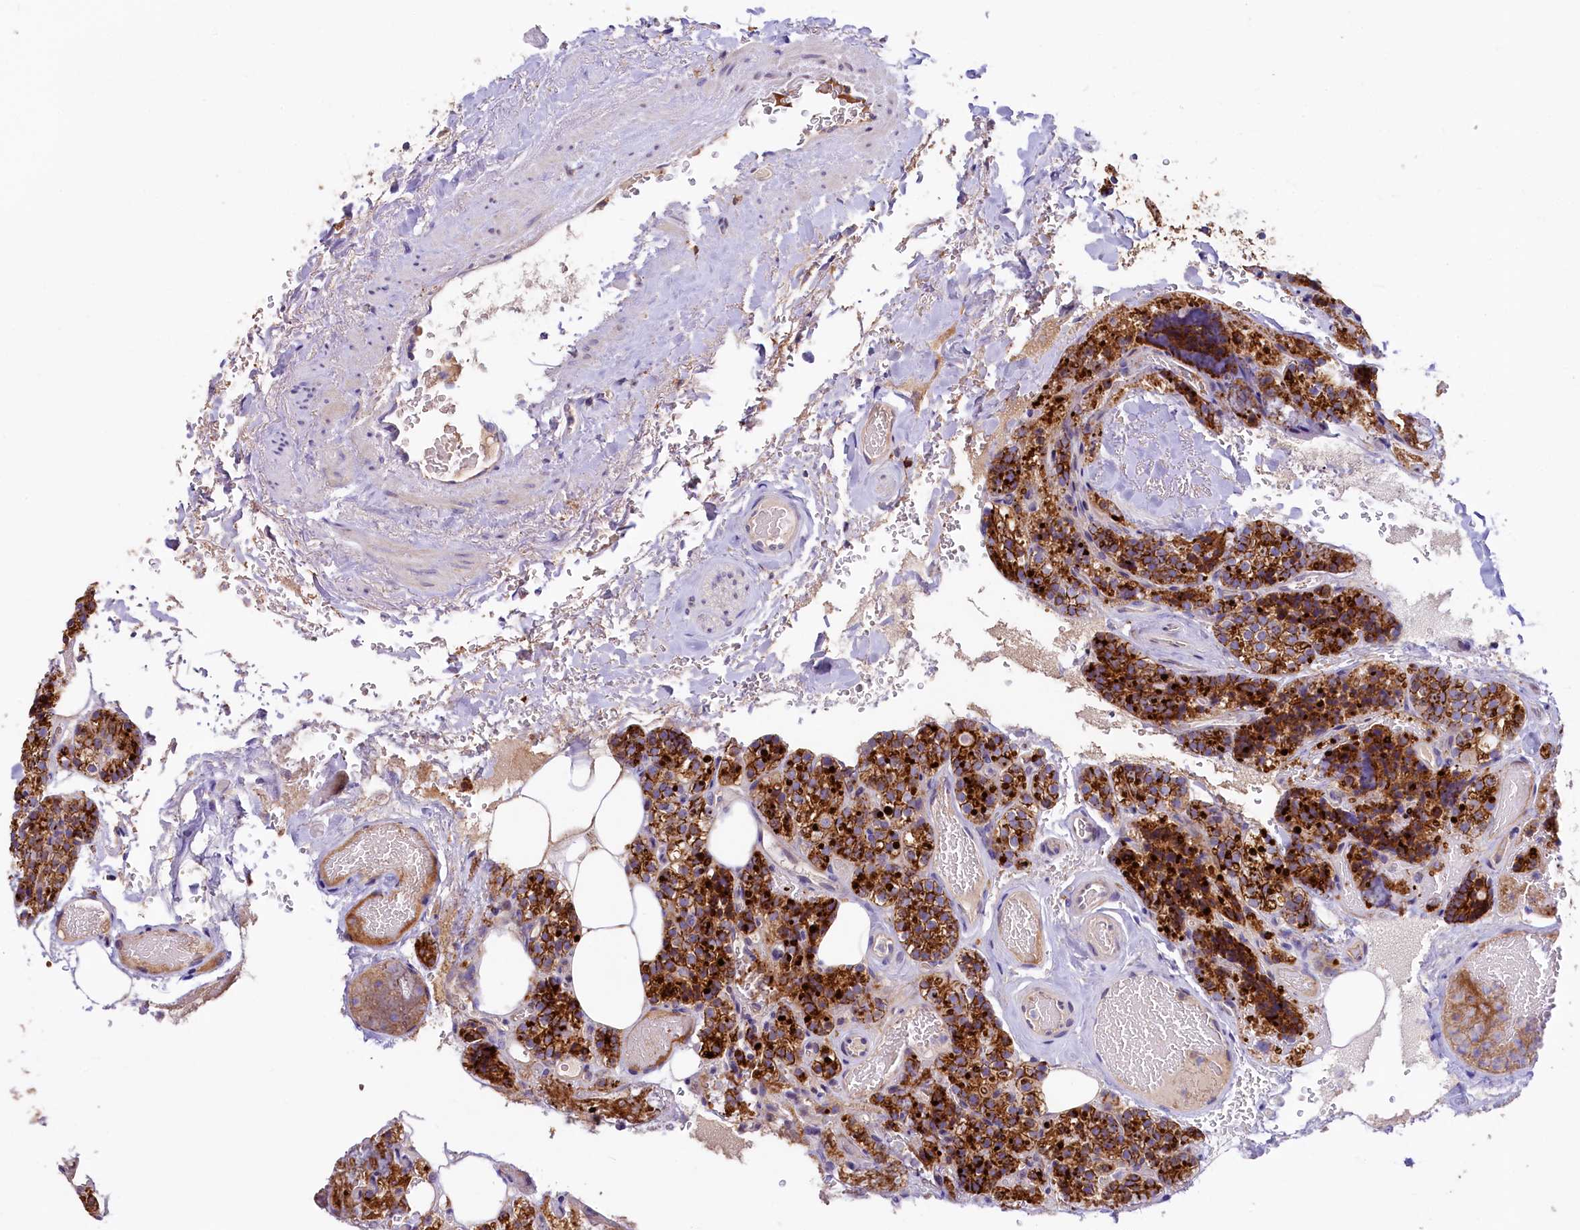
{"staining": {"intensity": "strong", "quantity": ">75%", "location": "cytoplasmic/membranous"}, "tissue": "parathyroid gland", "cell_type": "Glandular cells", "image_type": "normal", "snomed": [{"axis": "morphology", "description": "Normal tissue, NOS"}, {"axis": "topography", "description": "Parathyroid gland"}], "caption": "High-magnification brightfield microscopy of normal parathyroid gland stained with DAB (3,3'-diaminobenzidine) (brown) and counterstained with hematoxylin (blue). glandular cells exhibit strong cytoplasmic/membranous positivity is seen in about>75% of cells.", "gene": "HPS6", "patient": {"sex": "male", "age": 87}}